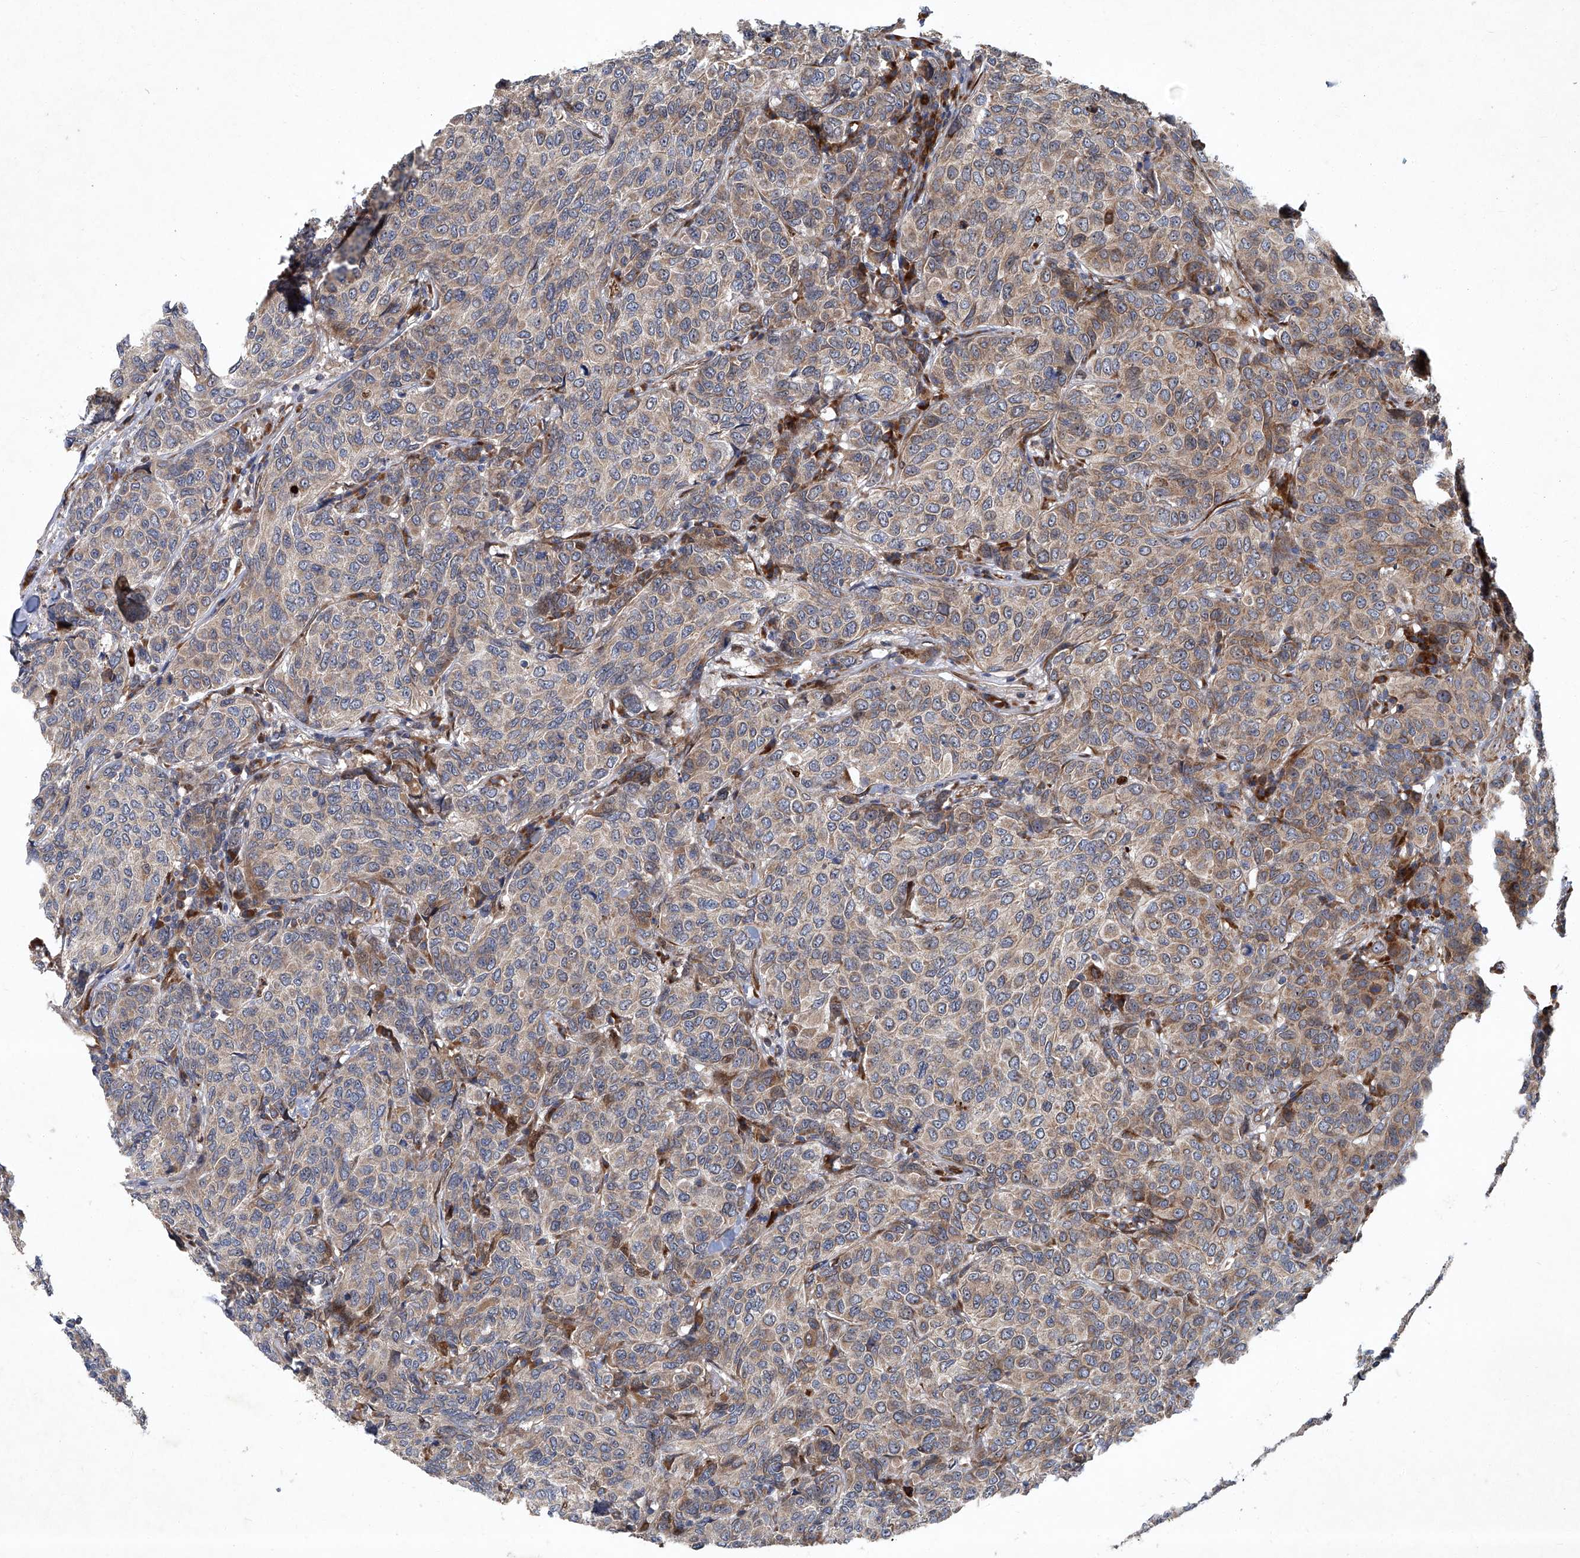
{"staining": {"intensity": "weak", "quantity": "25%-75%", "location": "cytoplasmic/membranous"}, "tissue": "breast cancer", "cell_type": "Tumor cells", "image_type": "cancer", "snomed": [{"axis": "morphology", "description": "Duct carcinoma"}, {"axis": "topography", "description": "Breast"}], "caption": "Immunohistochemistry (DAB (3,3'-diaminobenzidine)) staining of breast cancer (intraductal carcinoma) shows weak cytoplasmic/membranous protein expression in approximately 25%-75% of tumor cells.", "gene": "GPR132", "patient": {"sex": "female", "age": 55}}